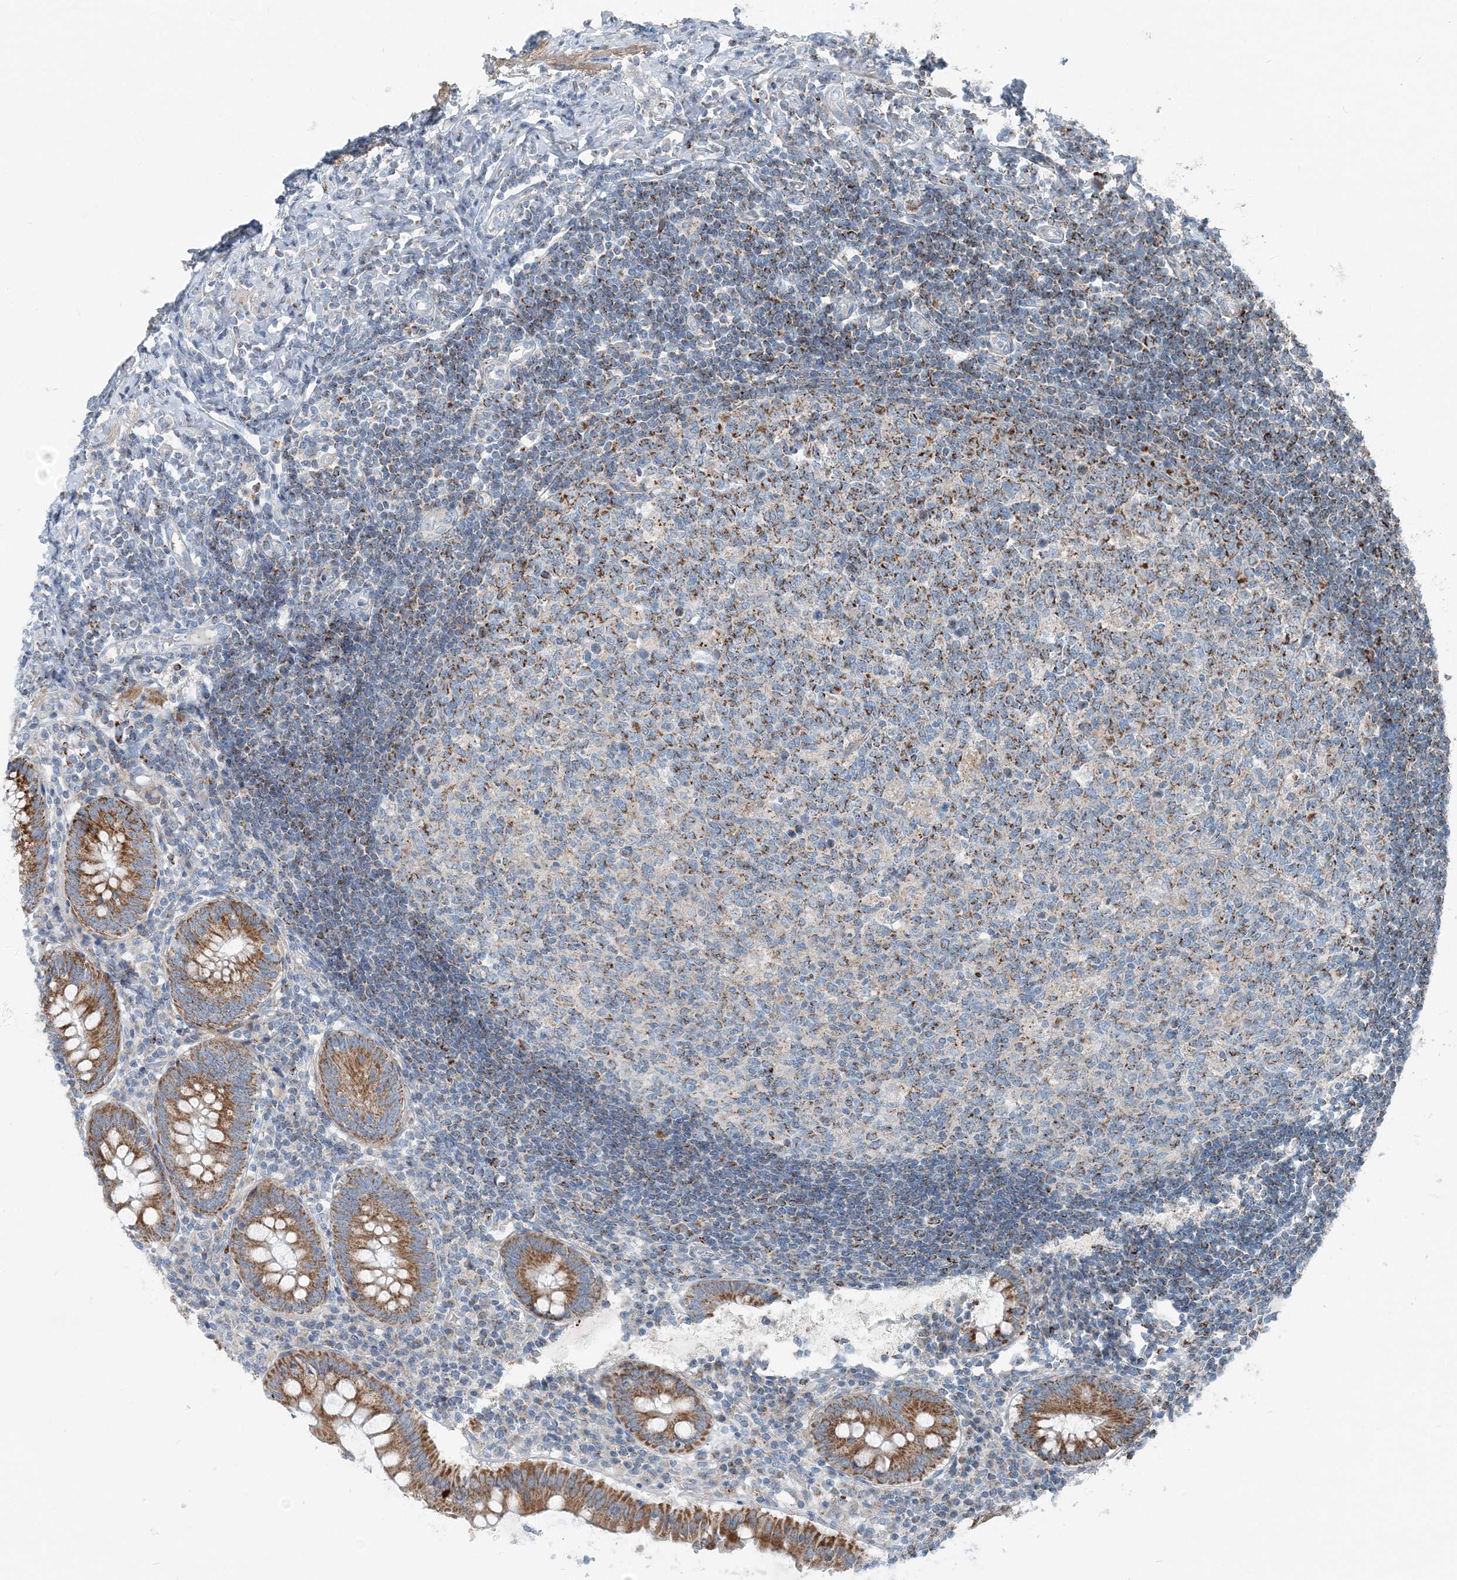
{"staining": {"intensity": "moderate", "quantity": ">75%", "location": "cytoplasmic/membranous"}, "tissue": "appendix", "cell_type": "Glandular cells", "image_type": "normal", "snomed": [{"axis": "morphology", "description": "Normal tissue, NOS"}, {"axis": "topography", "description": "Appendix"}], "caption": "A high-resolution micrograph shows immunohistochemistry staining of normal appendix, which exhibits moderate cytoplasmic/membranous expression in about >75% of glandular cells.", "gene": "INTU", "patient": {"sex": "female", "age": 54}}